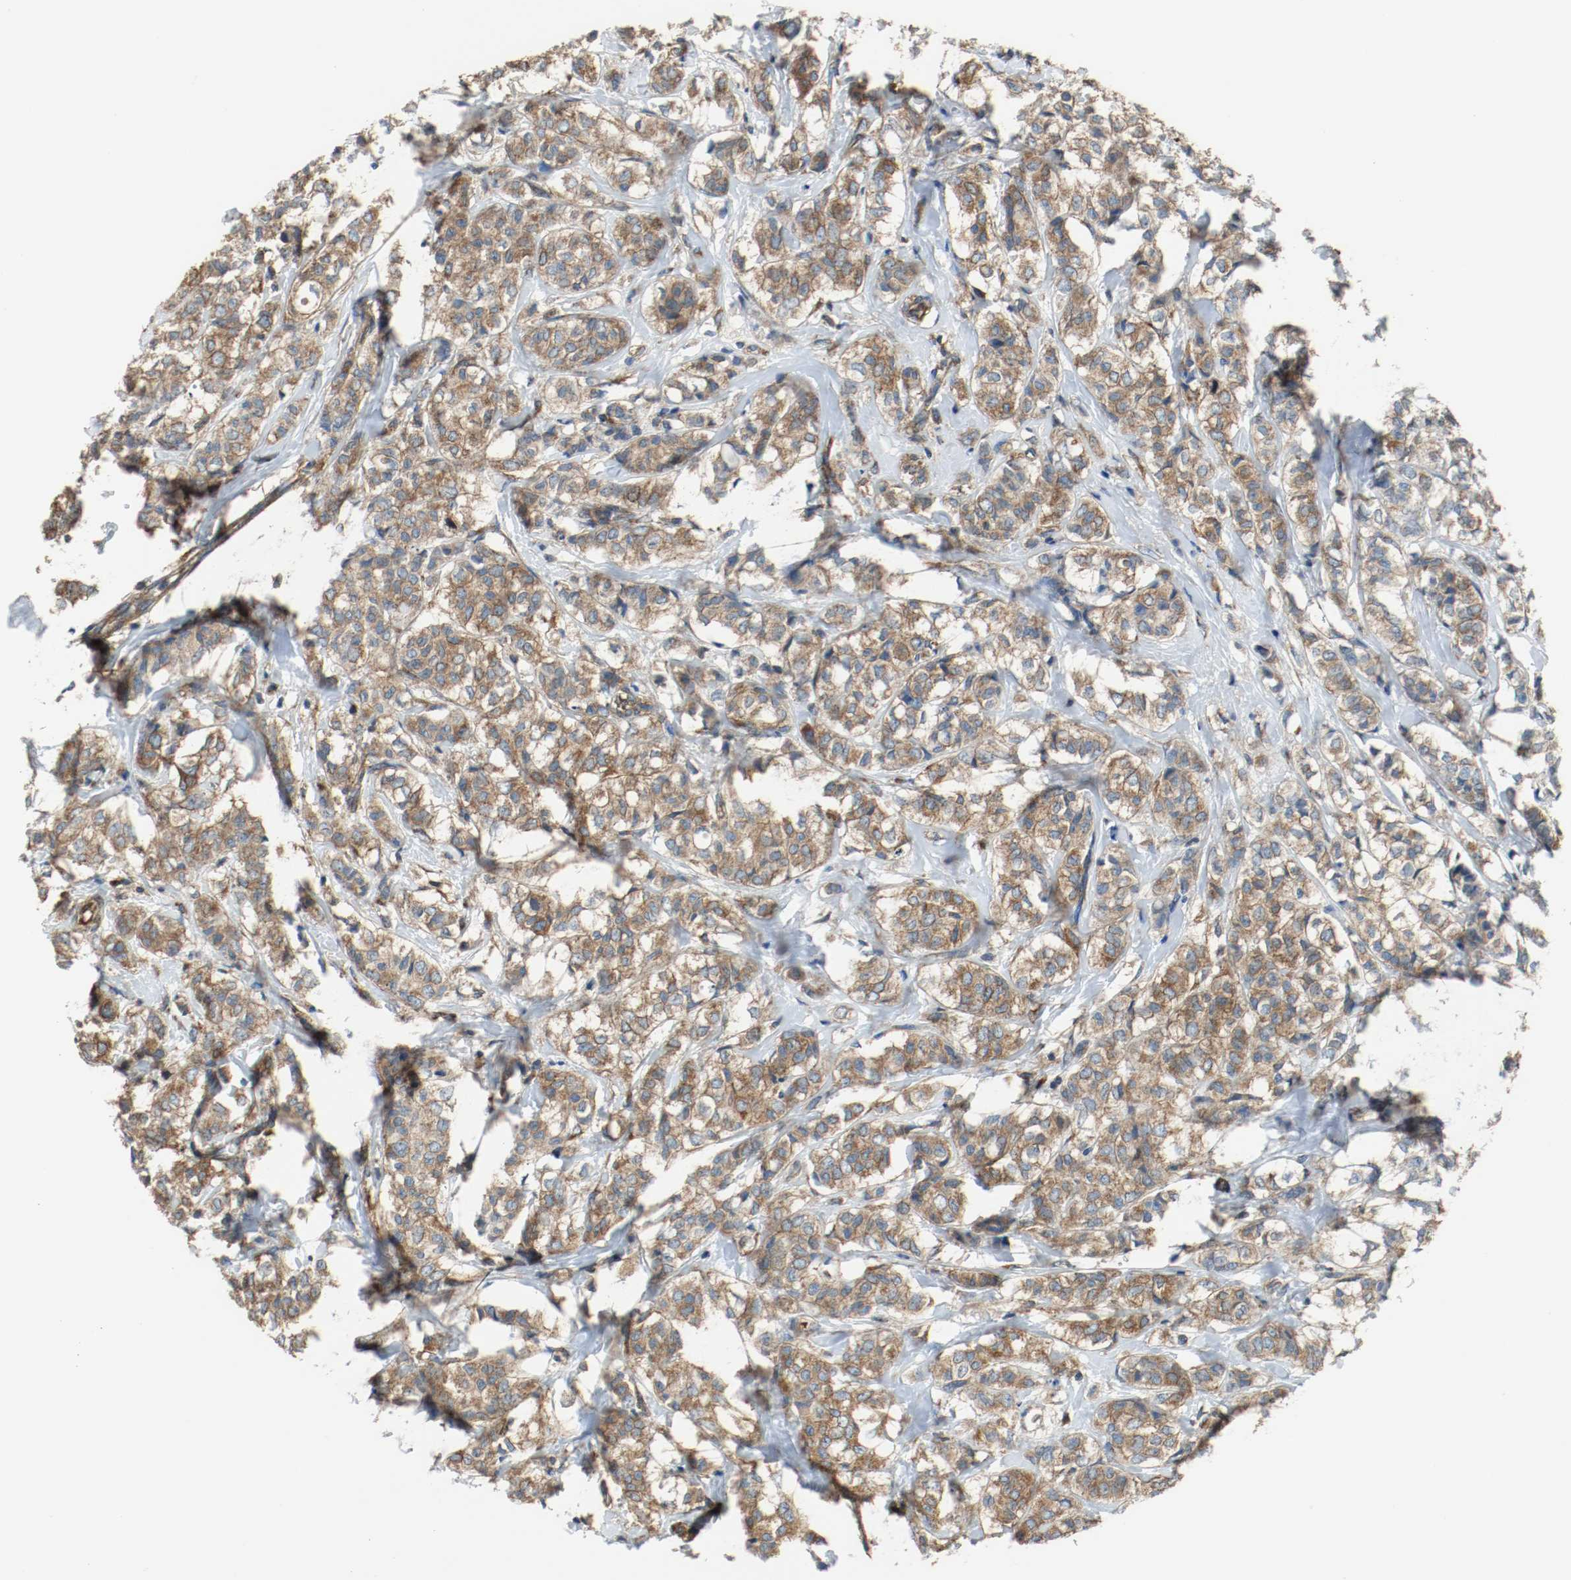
{"staining": {"intensity": "moderate", "quantity": ">75%", "location": "cytoplasmic/membranous"}, "tissue": "breast cancer", "cell_type": "Tumor cells", "image_type": "cancer", "snomed": [{"axis": "morphology", "description": "Lobular carcinoma"}, {"axis": "topography", "description": "Breast"}], "caption": "Immunohistochemistry (IHC) photomicrograph of neoplastic tissue: breast cancer (lobular carcinoma) stained using immunohistochemistry (IHC) reveals medium levels of moderate protein expression localized specifically in the cytoplasmic/membranous of tumor cells, appearing as a cytoplasmic/membranous brown color.", "gene": "TUBA3D", "patient": {"sex": "female", "age": 60}}